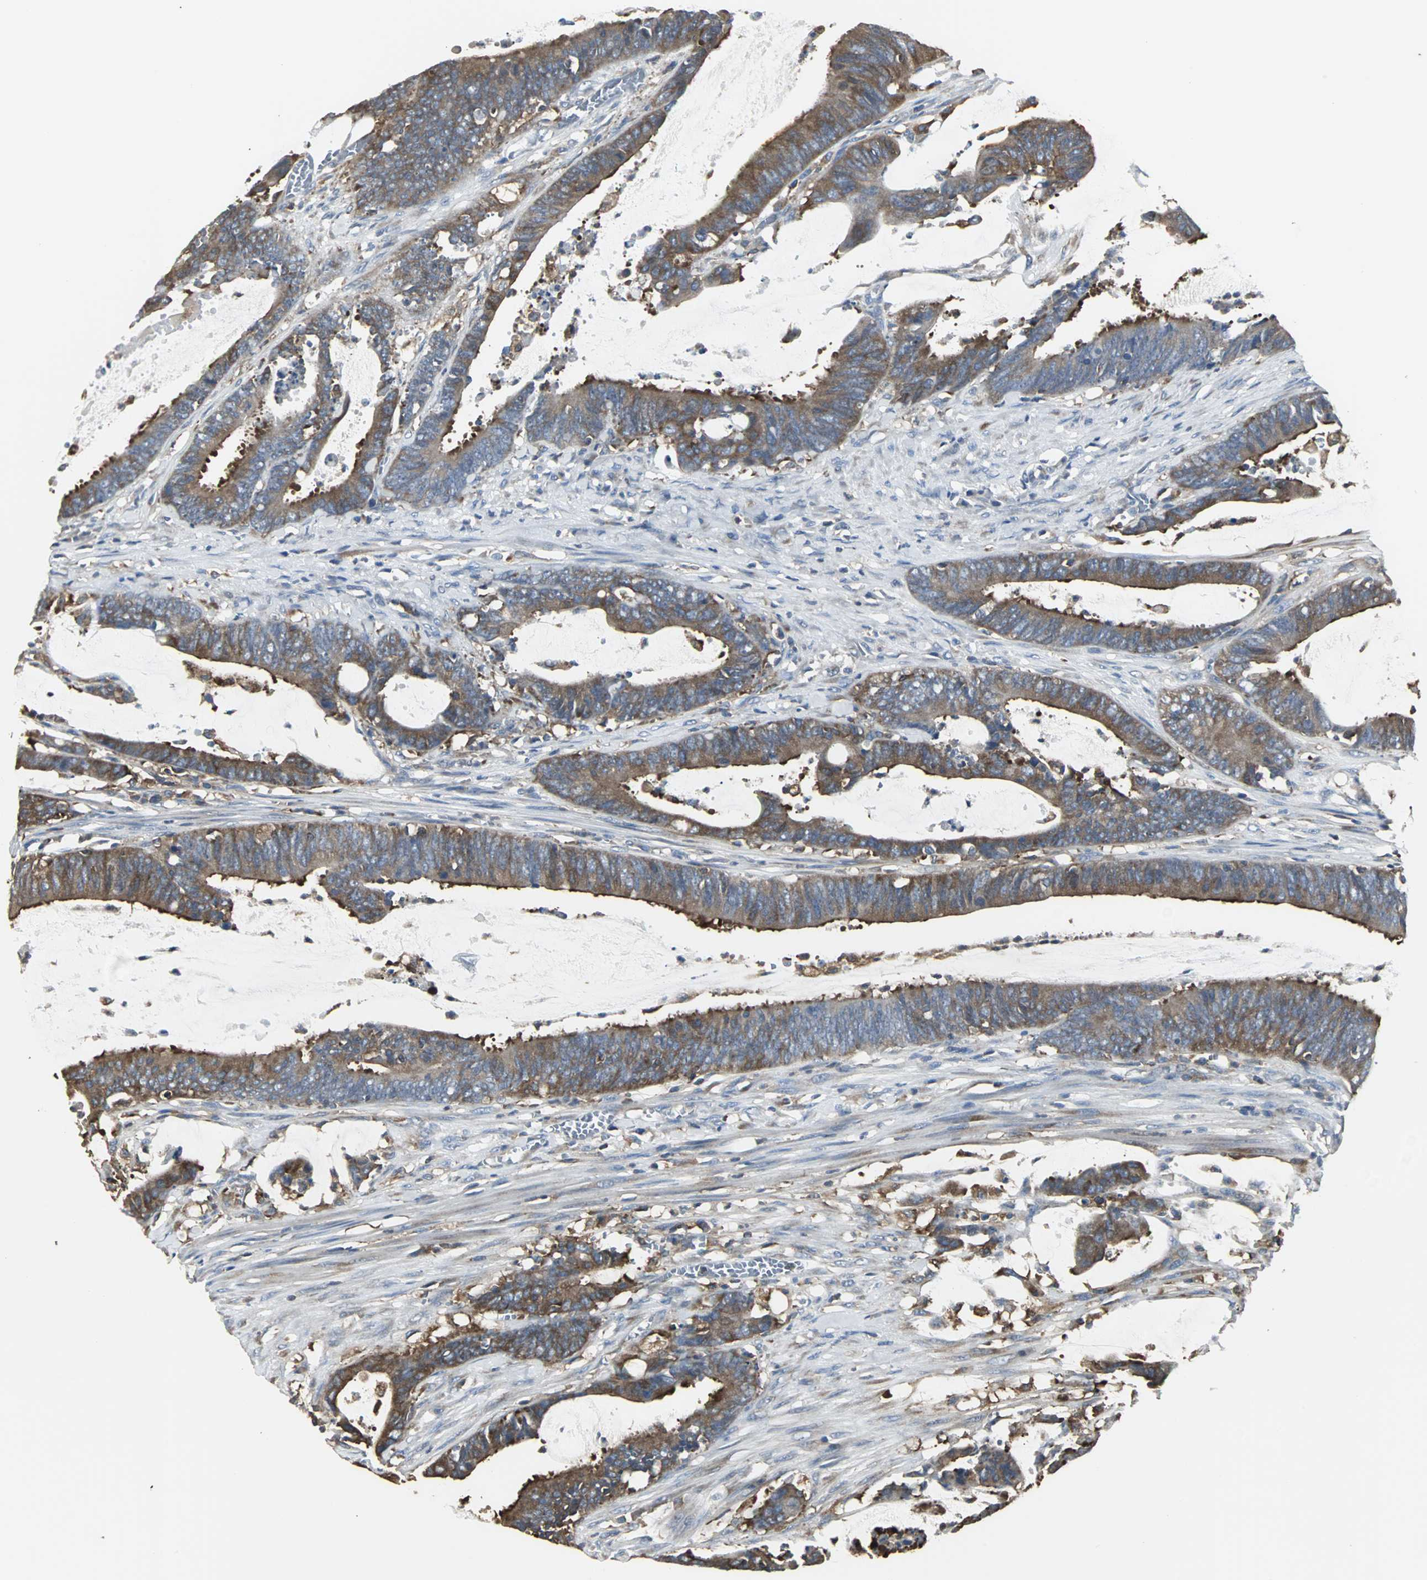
{"staining": {"intensity": "strong", "quantity": ">75%", "location": "cytoplasmic/membranous"}, "tissue": "colorectal cancer", "cell_type": "Tumor cells", "image_type": "cancer", "snomed": [{"axis": "morphology", "description": "Adenocarcinoma, NOS"}, {"axis": "topography", "description": "Rectum"}], "caption": "Immunohistochemical staining of colorectal cancer shows high levels of strong cytoplasmic/membranous positivity in about >75% of tumor cells.", "gene": "LRRFIP1", "patient": {"sex": "female", "age": 66}}